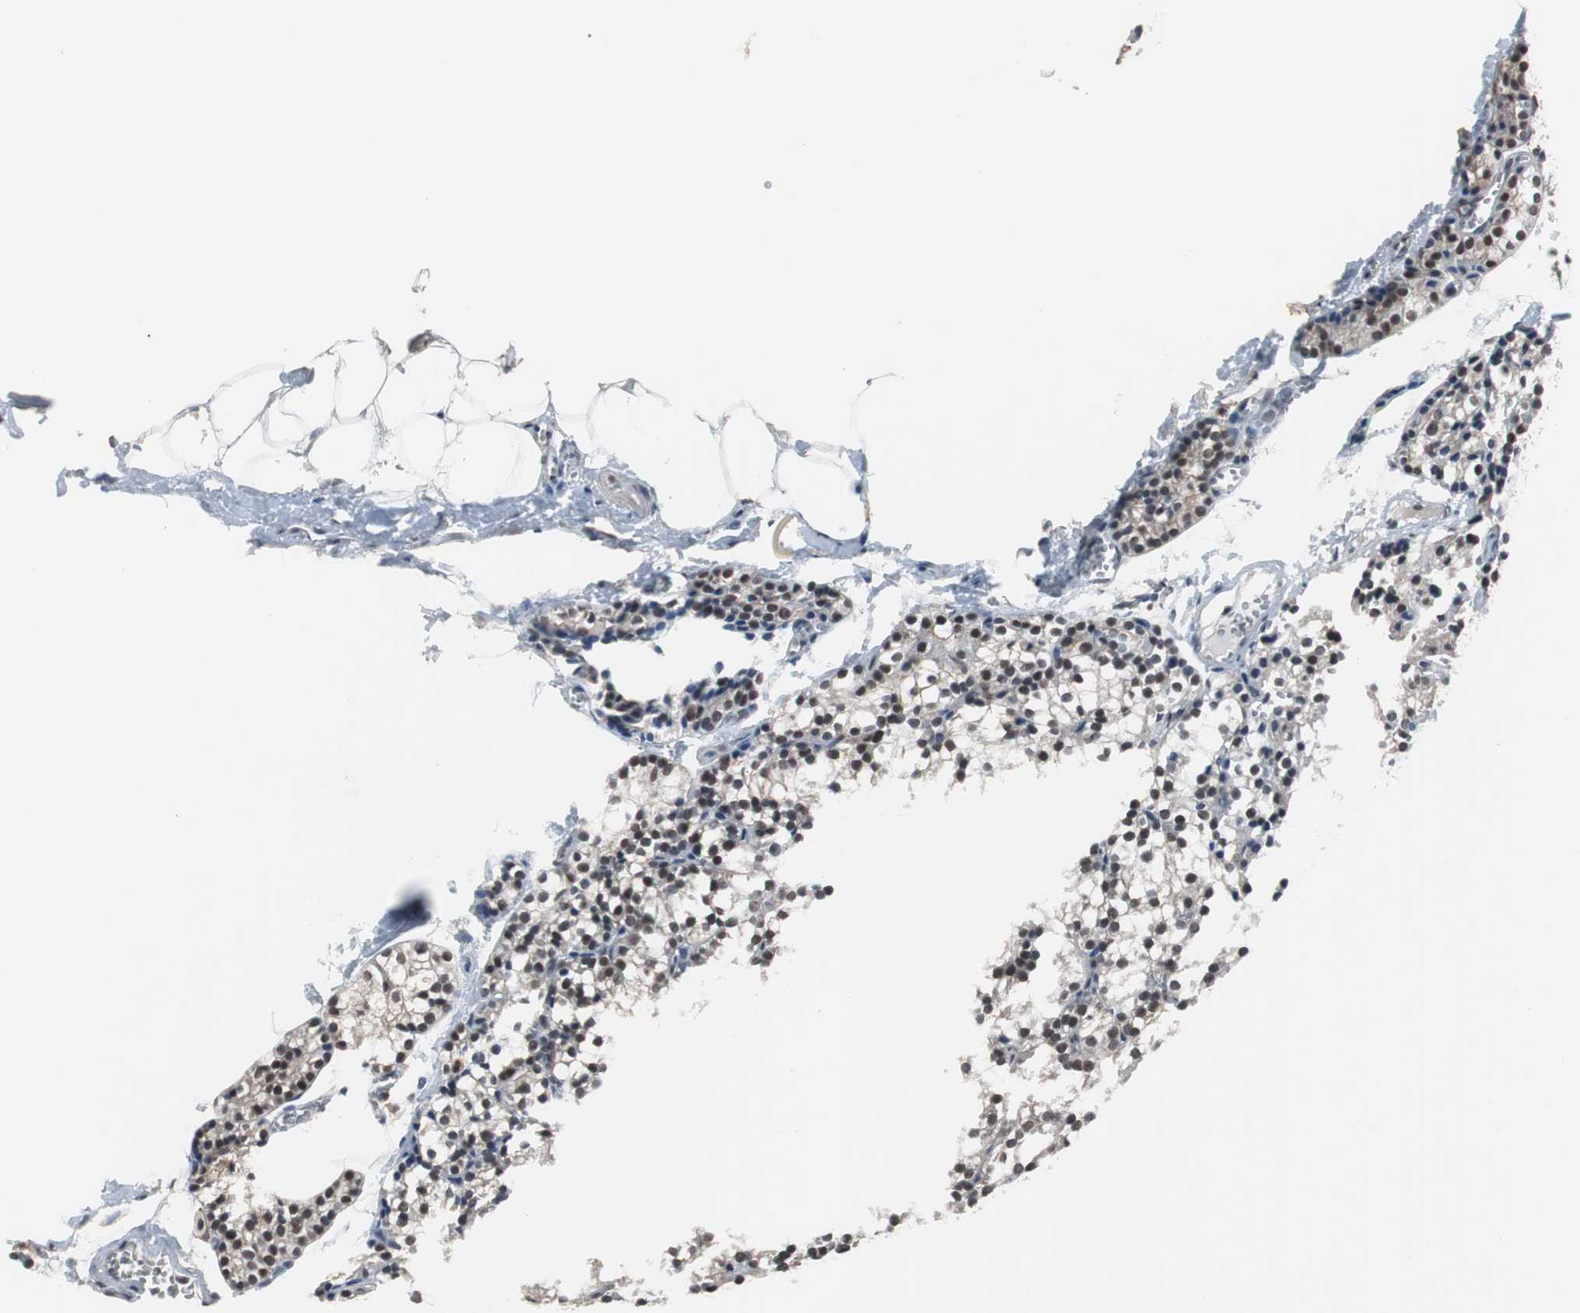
{"staining": {"intensity": "moderate", "quantity": ">75%", "location": "cytoplasmic/membranous,nuclear"}, "tissue": "parathyroid gland", "cell_type": "Glandular cells", "image_type": "normal", "snomed": [{"axis": "morphology", "description": "Normal tissue, NOS"}, {"axis": "topography", "description": "Parathyroid gland"}], "caption": "Protein staining shows moderate cytoplasmic/membranous,nuclear positivity in approximately >75% of glandular cells in unremarkable parathyroid gland. (DAB (3,3'-diaminobenzidine) IHC, brown staining for protein, blue staining for nuclei).", "gene": "TAF7", "patient": {"sex": "female", "age": 50}}